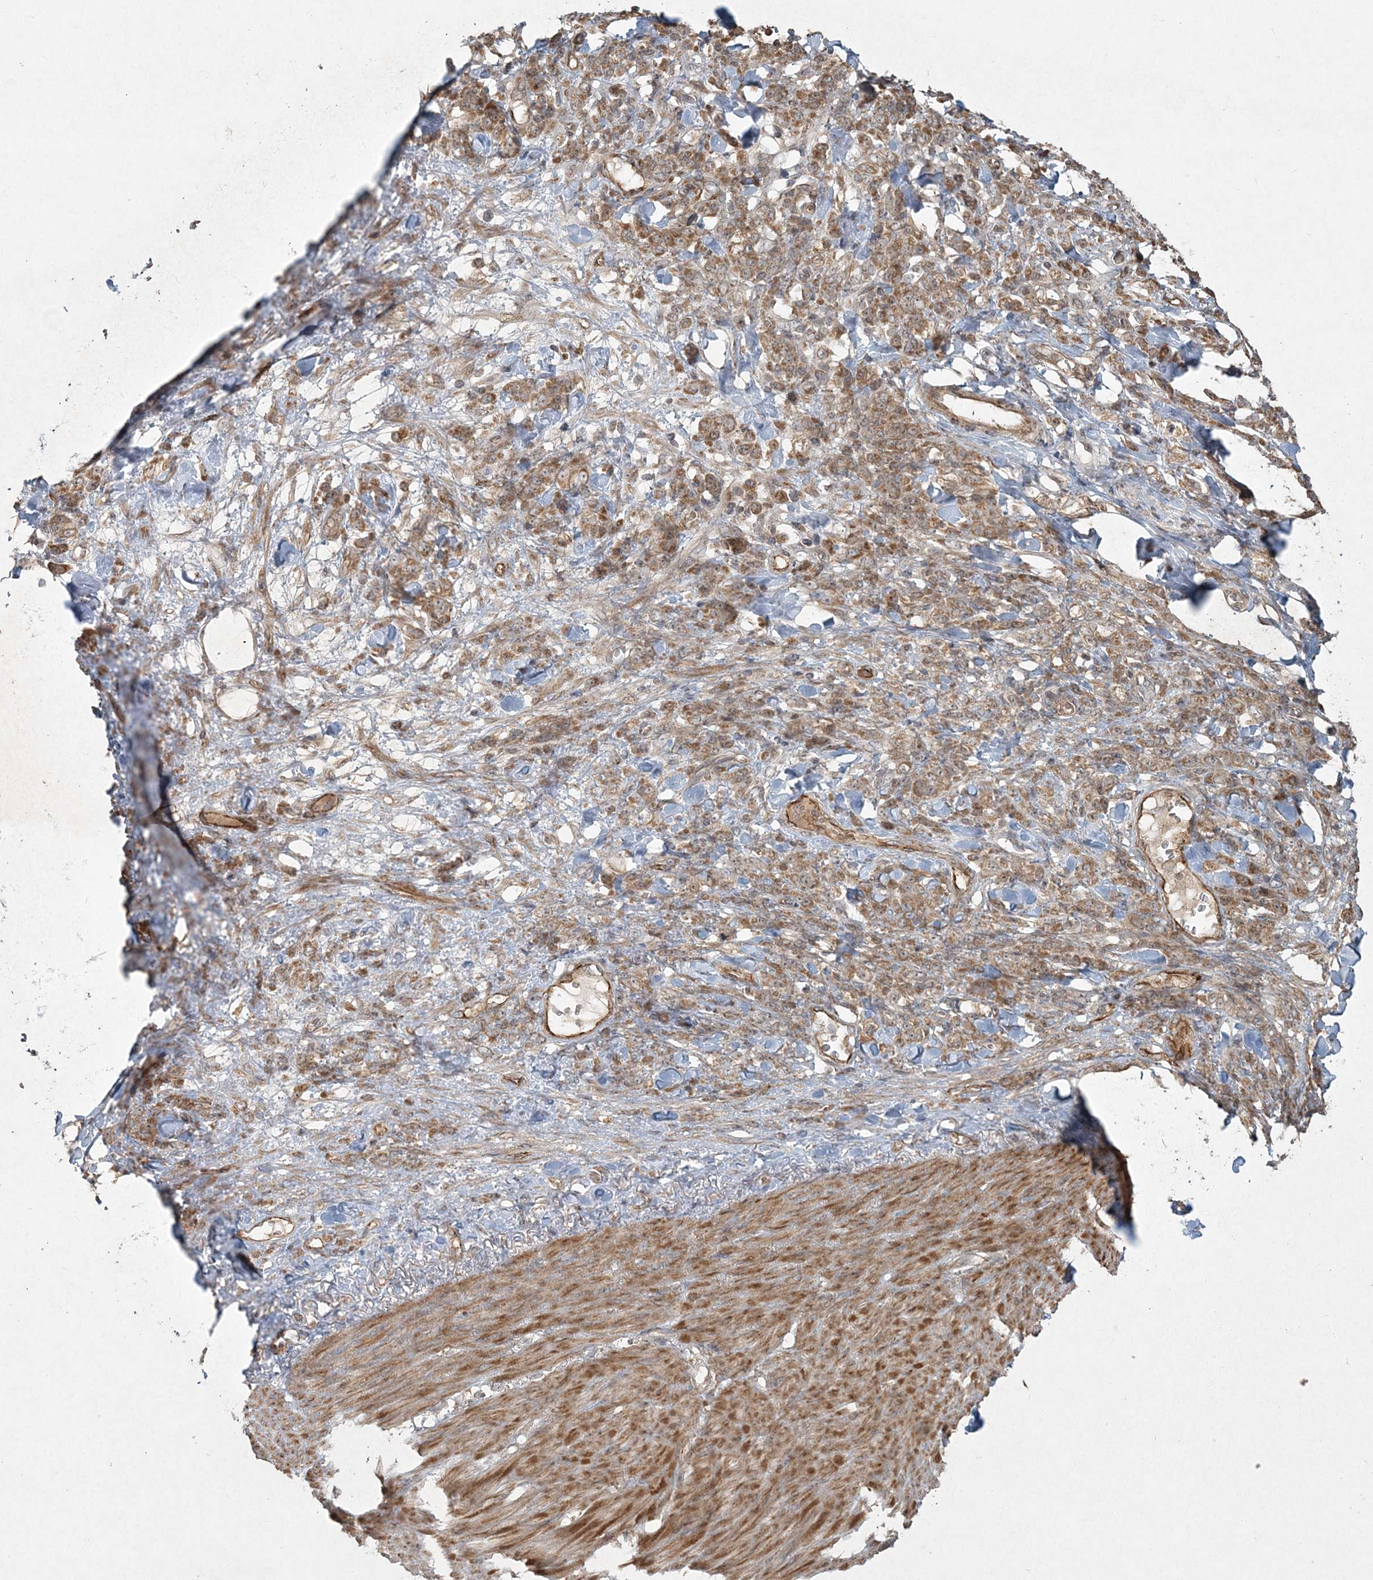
{"staining": {"intensity": "moderate", "quantity": ">75%", "location": "cytoplasmic/membranous"}, "tissue": "stomach cancer", "cell_type": "Tumor cells", "image_type": "cancer", "snomed": [{"axis": "morphology", "description": "Normal tissue, NOS"}, {"axis": "morphology", "description": "Adenocarcinoma, NOS"}, {"axis": "topography", "description": "Stomach"}], "caption": "High-power microscopy captured an immunohistochemistry image of adenocarcinoma (stomach), revealing moderate cytoplasmic/membranous positivity in about >75% of tumor cells.", "gene": "ANAPC16", "patient": {"sex": "male", "age": 82}}